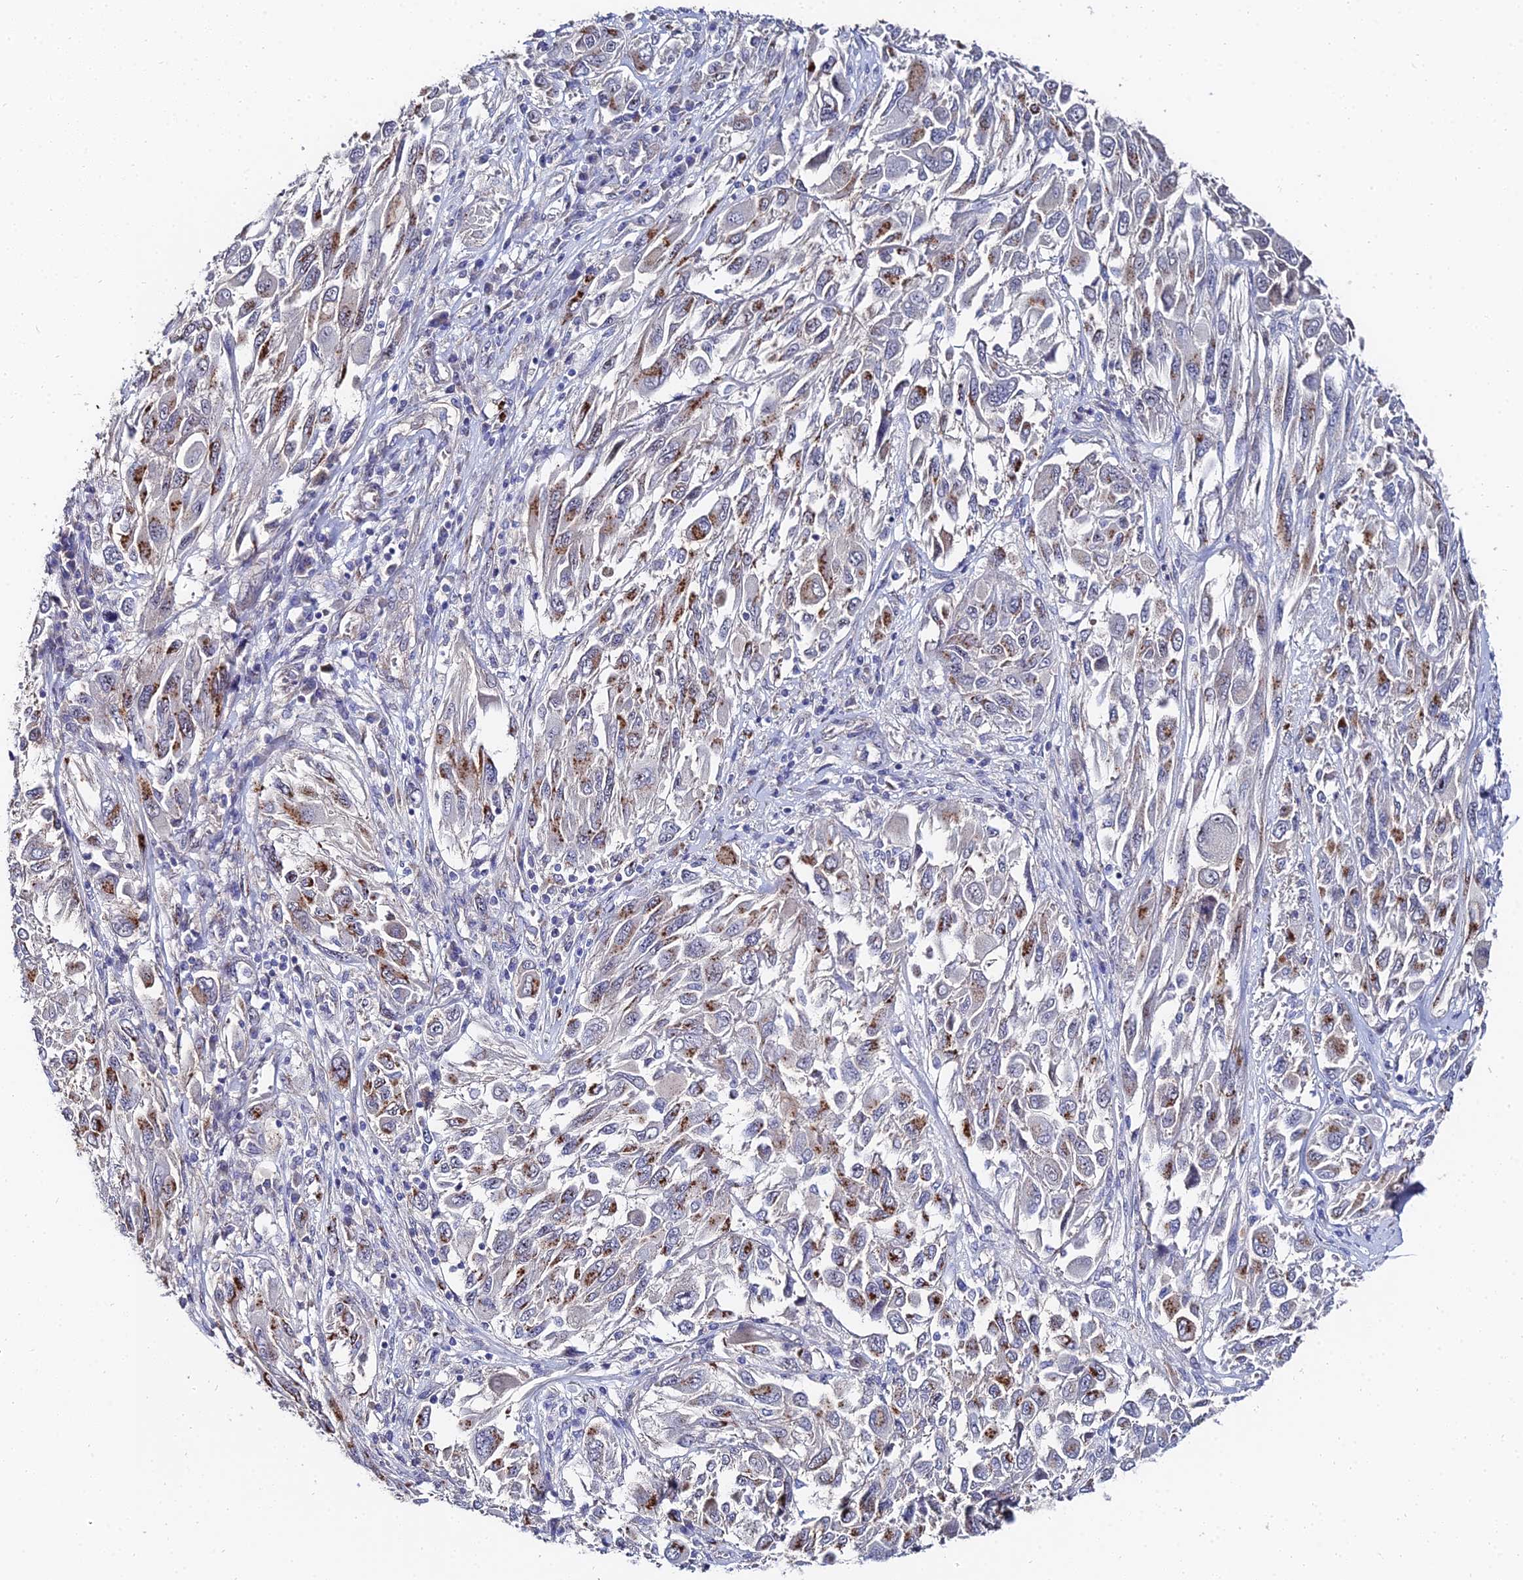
{"staining": {"intensity": "moderate", "quantity": ">75%", "location": "cytoplasmic/membranous"}, "tissue": "melanoma", "cell_type": "Tumor cells", "image_type": "cancer", "snomed": [{"axis": "morphology", "description": "Malignant melanoma, NOS"}, {"axis": "topography", "description": "Skin"}], "caption": "Protein analysis of malignant melanoma tissue shows moderate cytoplasmic/membranous staining in approximately >75% of tumor cells.", "gene": "BORCS8", "patient": {"sex": "female", "age": 91}}